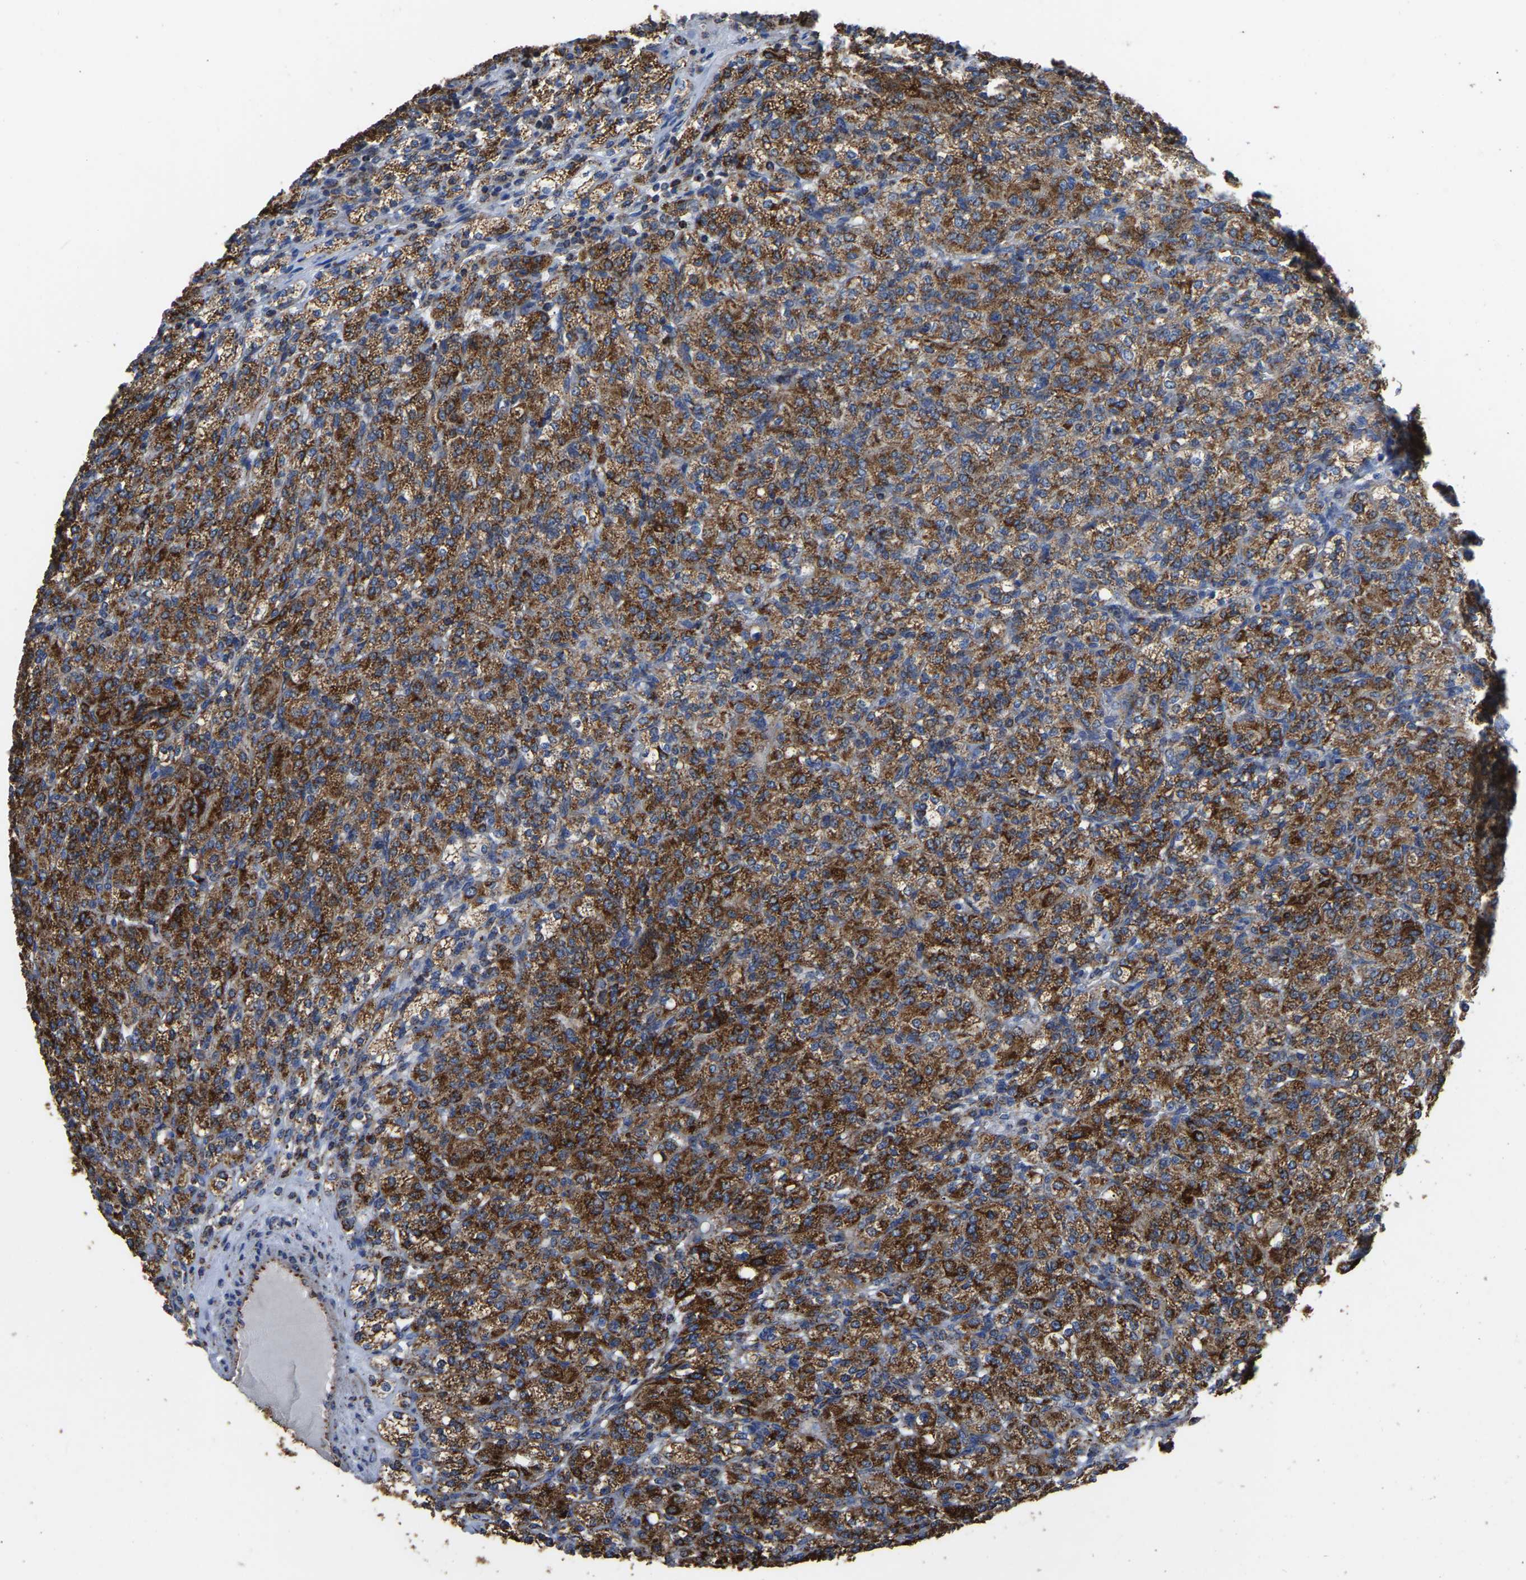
{"staining": {"intensity": "strong", "quantity": ">75%", "location": "cytoplasmic/membranous"}, "tissue": "renal cancer", "cell_type": "Tumor cells", "image_type": "cancer", "snomed": [{"axis": "morphology", "description": "Adenocarcinoma, NOS"}, {"axis": "topography", "description": "Kidney"}], "caption": "An immunohistochemistry histopathology image of neoplastic tissue is shown. Protein staining in brown shows strong cytoplasmic/membranous positivity in renal cancer within tumor cells.", "gene": "ETFA", "patient": {"sex": "male", "age": 77}}